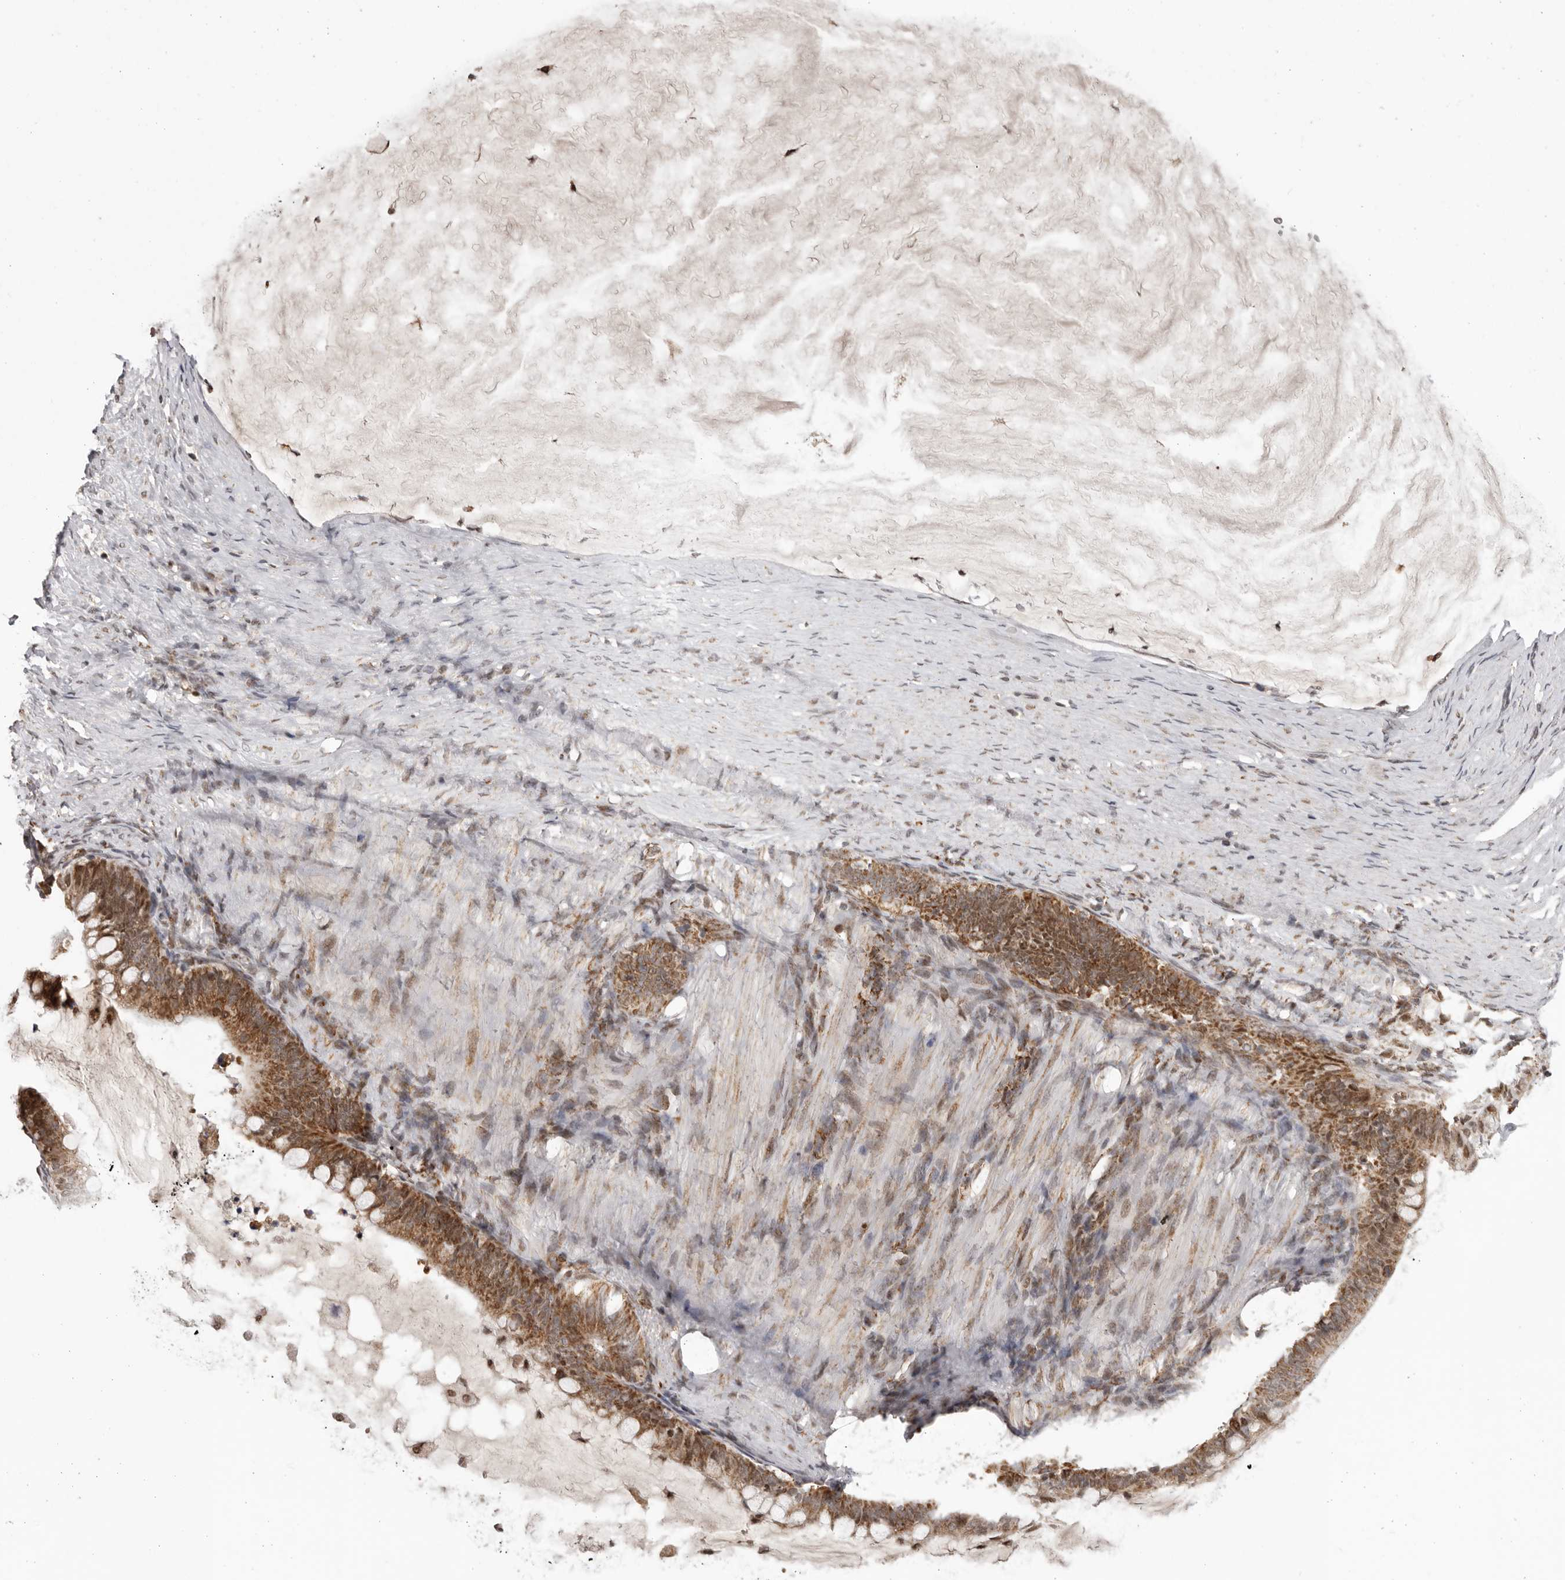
{"staining": {"intensity": "moderate", "quantity": ">75%", "location": "cytoplasmic/membranous,nuclear"}, "tissue": "ovarian cancer", "cell_type": "Tumor cells", "image_type": "cancer", "snomed": [{"axis": "morphology", "description": "Cystadenocarcinoma, mucinous, NOS"}, {"axis": "topography", "description": "Ovary"}], "caption": "Immunohistochemical staining of ovarian mucinous cystadenocarcinoma shows moderate cytoplasmic/membranous and nuclear protein staining in about >75% of tumor cells.", "gene": "C17orf99", "patient": {"sex": "female", "age": 61}}